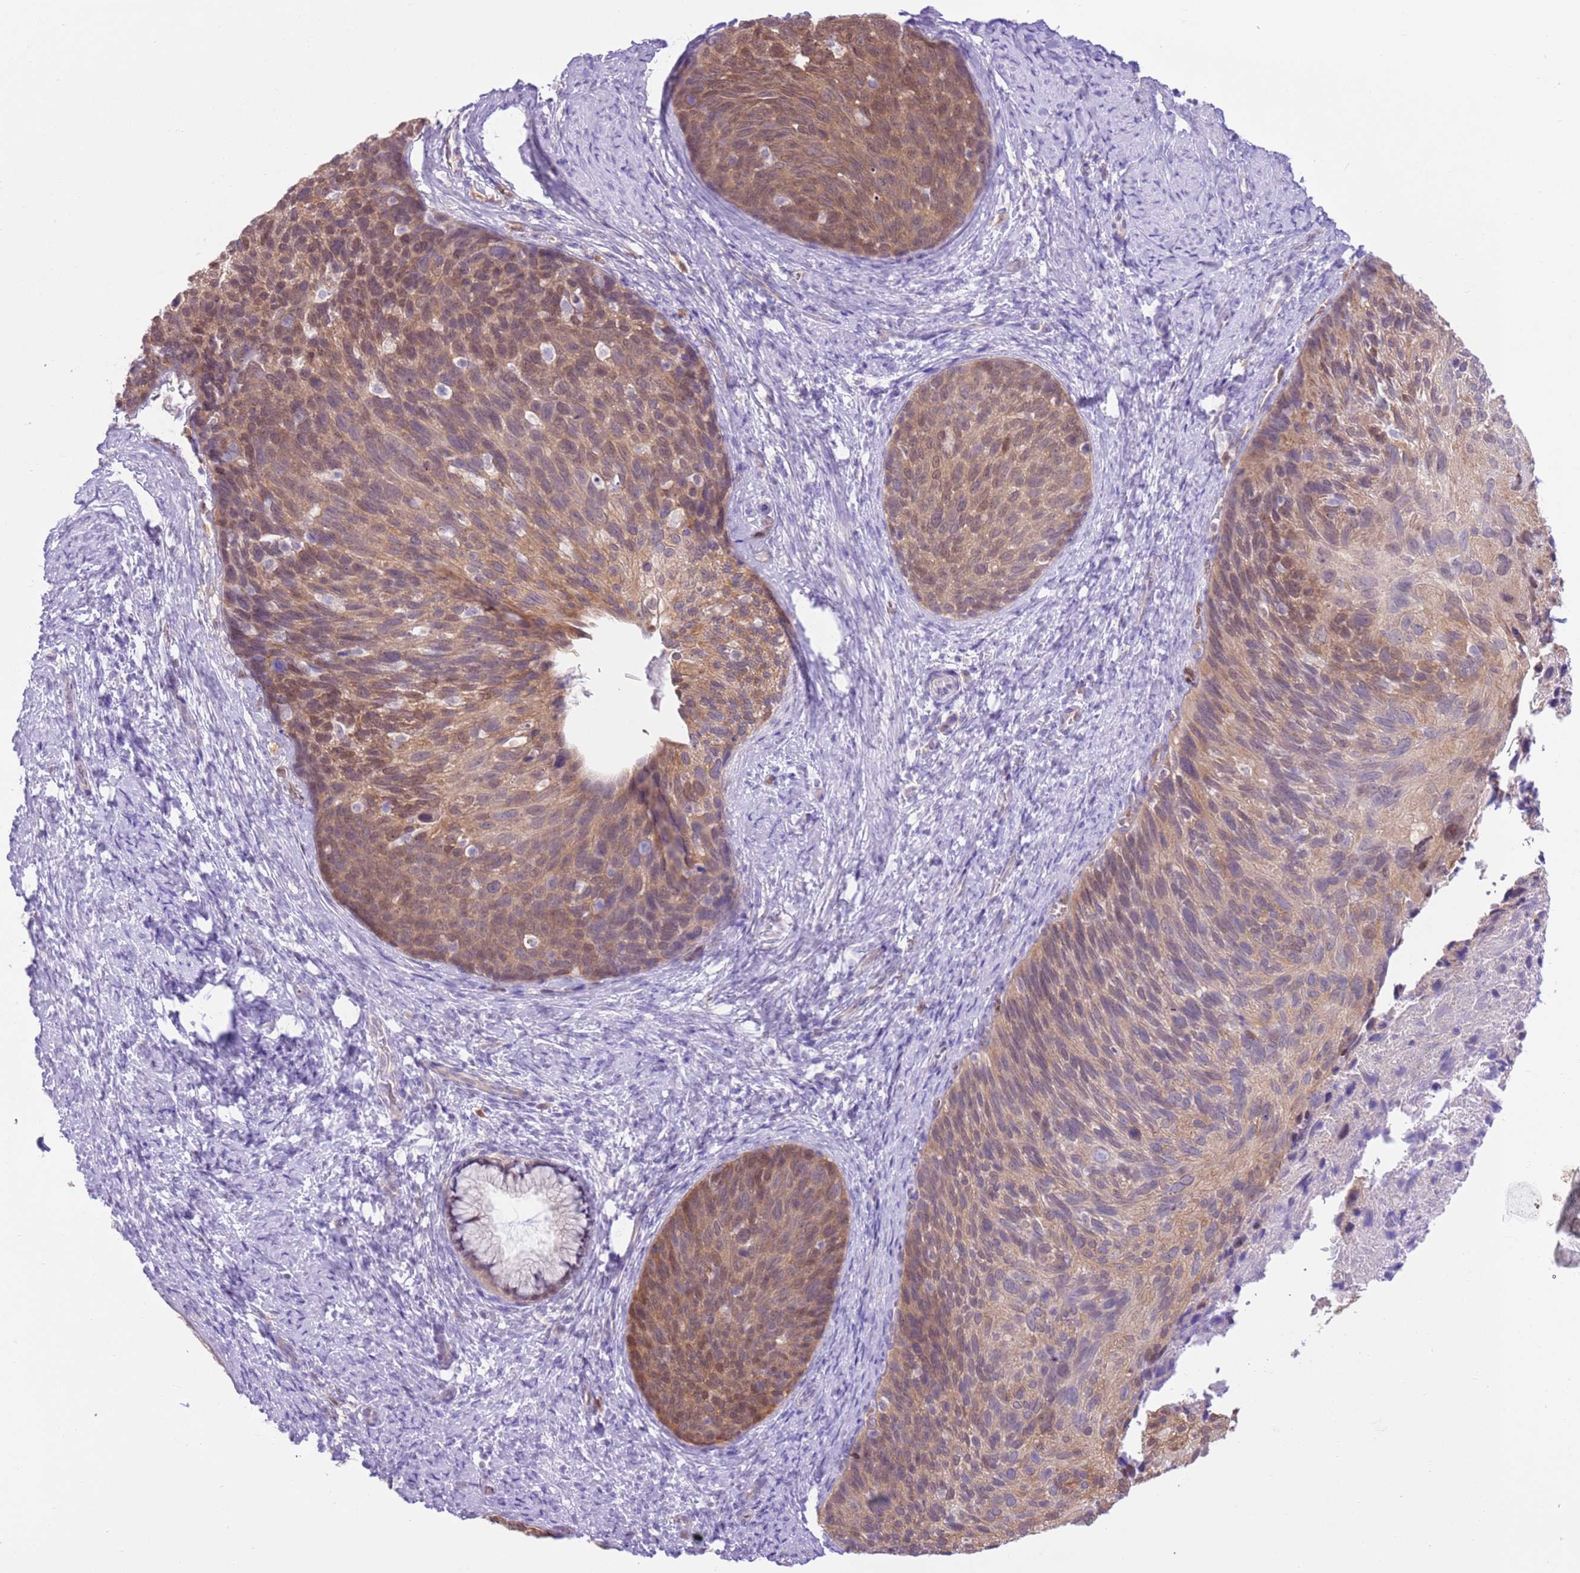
{"staining": {"intensity": "moderate", "quantity": ">75%", "location": "cytoplasmic/membranous"}, "tissue": "cervical cancer", "cell_type": "Tumor cells", "image_type": "cancer", "snomed": [{"axis": "morphology", "description": "Squamous cell carcinoma, NOS"}, {"axis": "topography", "description": "Cervix"}], "caption": "Human cervical cancer (squamous cell carcinoma) stained with a brown dye shows moderate cytoplasmic/membranous positive expression in approximately >75% of tumor cells.", "gene": "DDI2", "patient": {"sex": "female", "age": 80}}